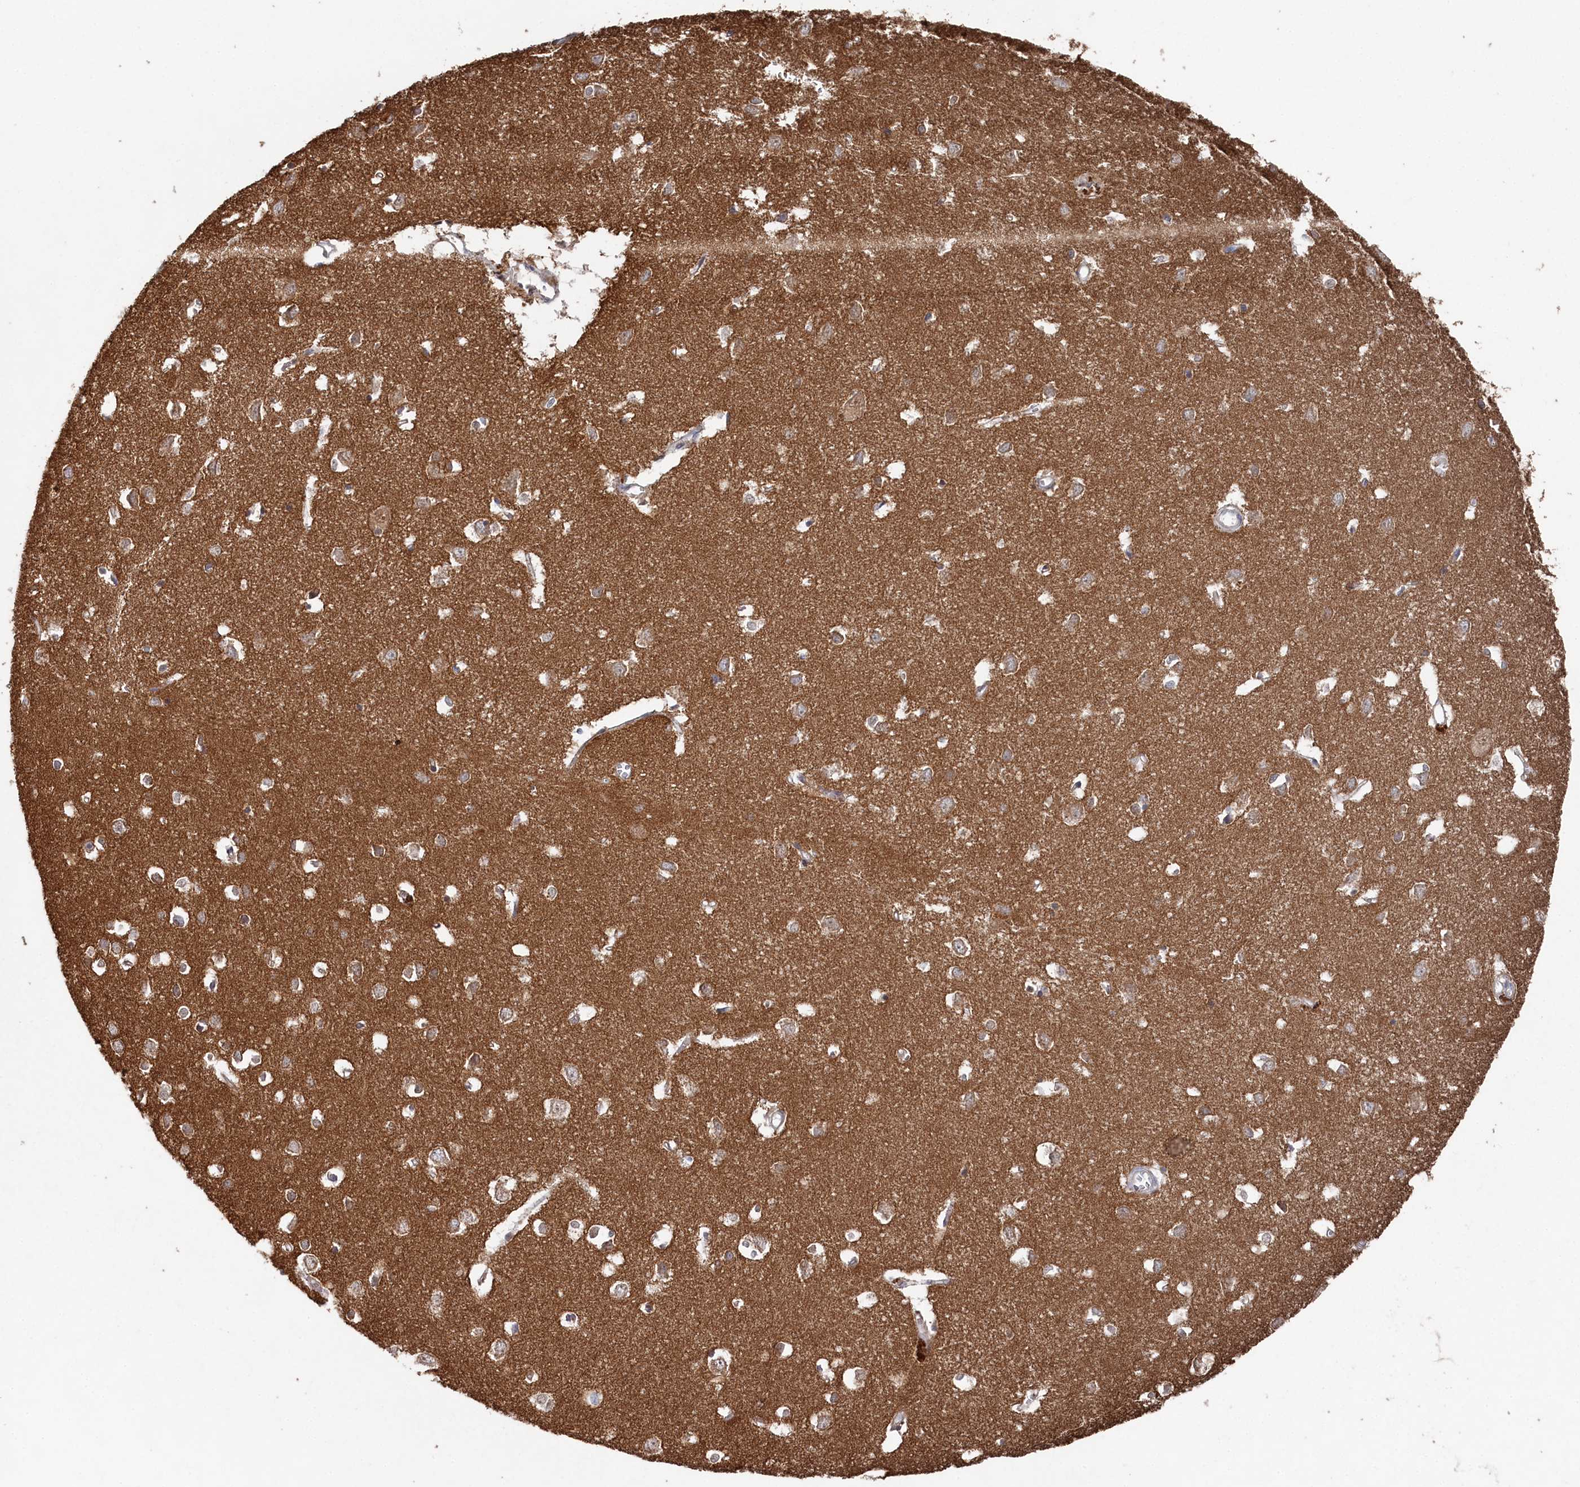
{"staining": {"intensity": "weak", "quantity": ">75%", "location": "cytoplasmic/membranous"}, "tissue": "cerebral cortex", "cell_type": "Endothelial cells", "image_type": "normal", "snomed": [{"axis": "morphology", "description": "Normal tissue, NOS"}, {"axis": "topography", "description": "Cerebral cortex"}], "caption": "A brown stain shows weak cytoplasmic/membranous positivity of a protein in endothelial cells of benign human cerebral cortex.", "gene": "WAPL", "patient": {"sex": "female", "age": 64}}